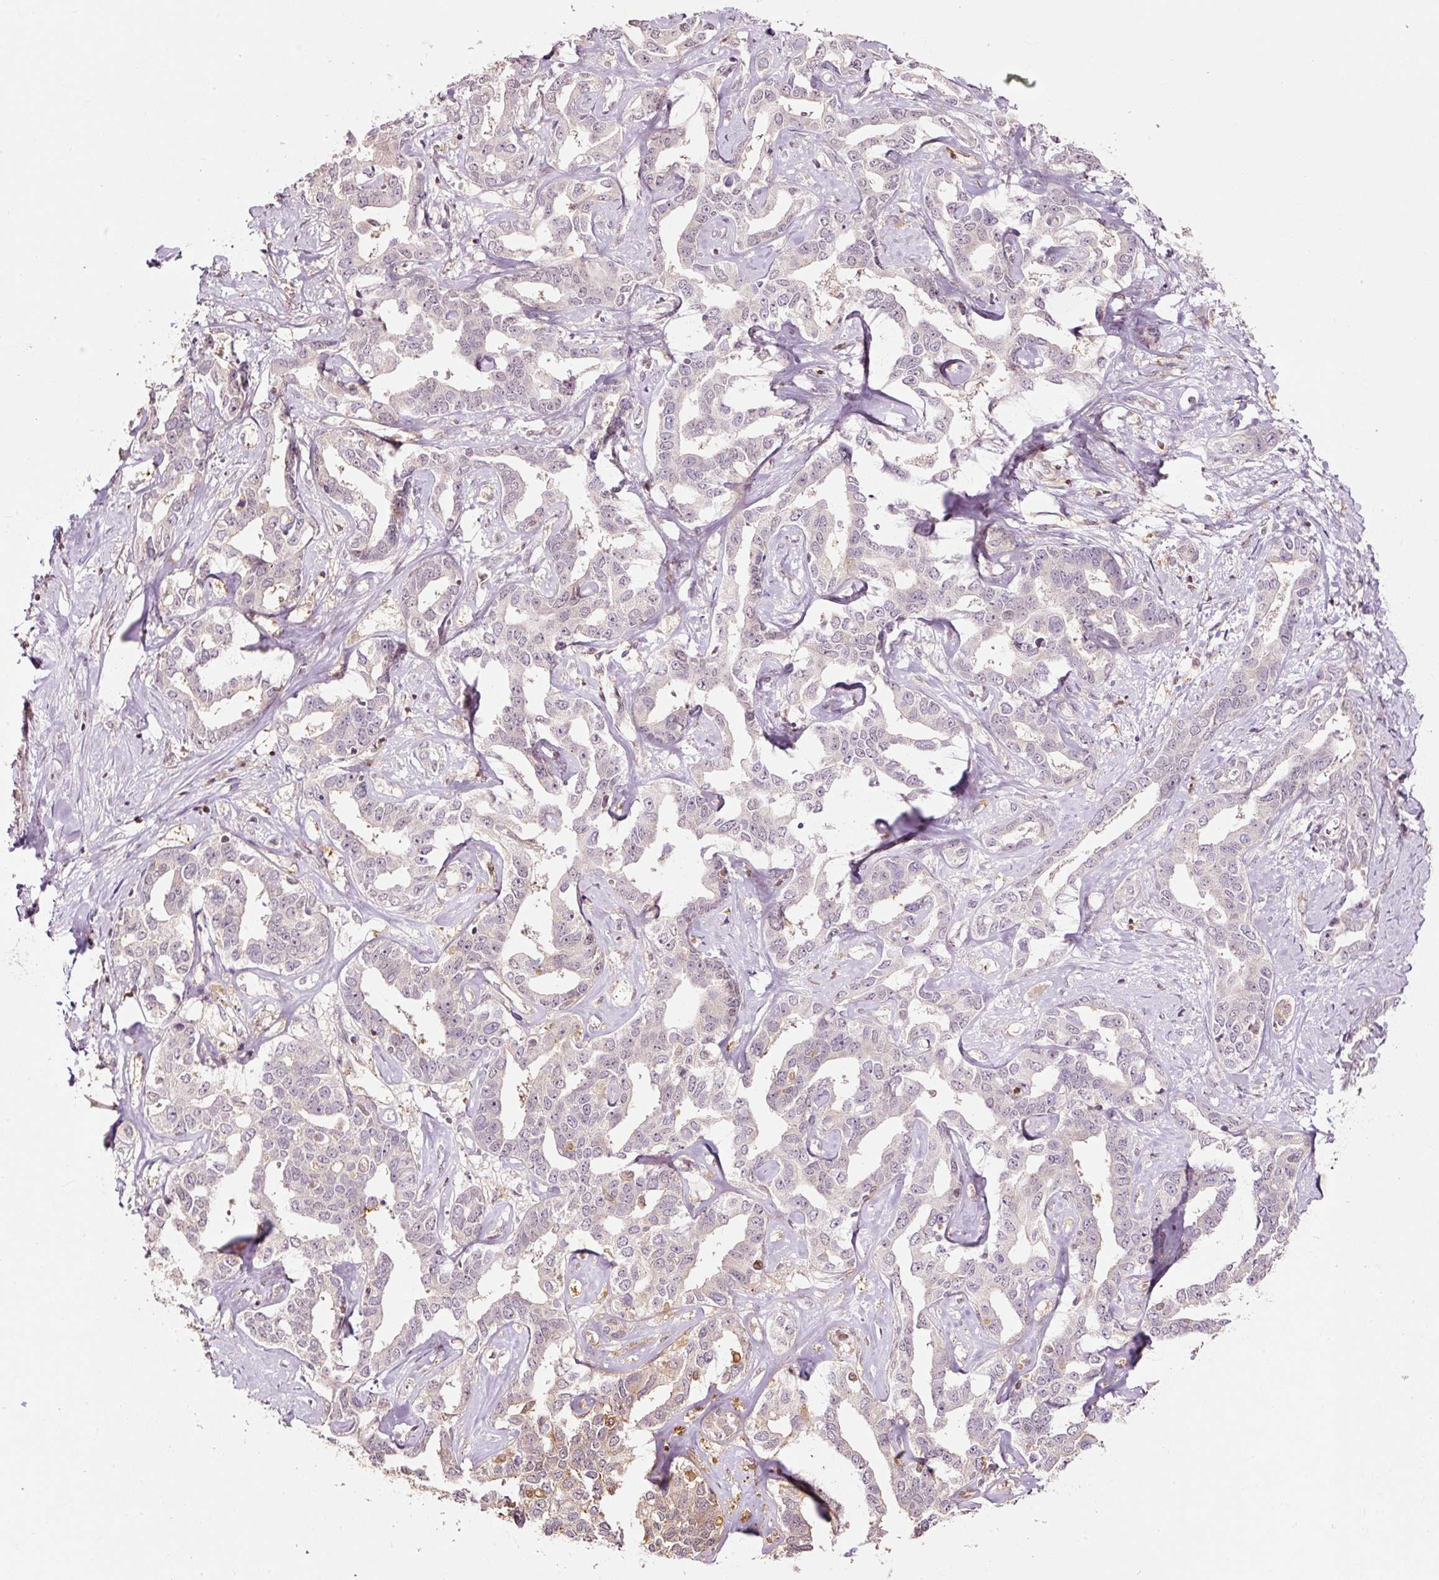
{"staining": {"intensity": "moderate", "quantity": "<25%", "location": "cytoplasmic/membranous,nuclear"}, "tissue": "liver cancer", "cell_type": "Tumor cells", "image_type": "cancer", "snomed": [{"axis": "morphology", "description": "Cholangiocarcinoma"}, {"axis": "topography", "description": "Liver"}], "caption": "A brown stain labels moderate cytoplasmic/membranous and nuclear staining of a protein in liver cancer (cholangiocarcinoma) tumor cells.", "gene": "FBXL14", "patient": {"sex": "male", "age": 59}}